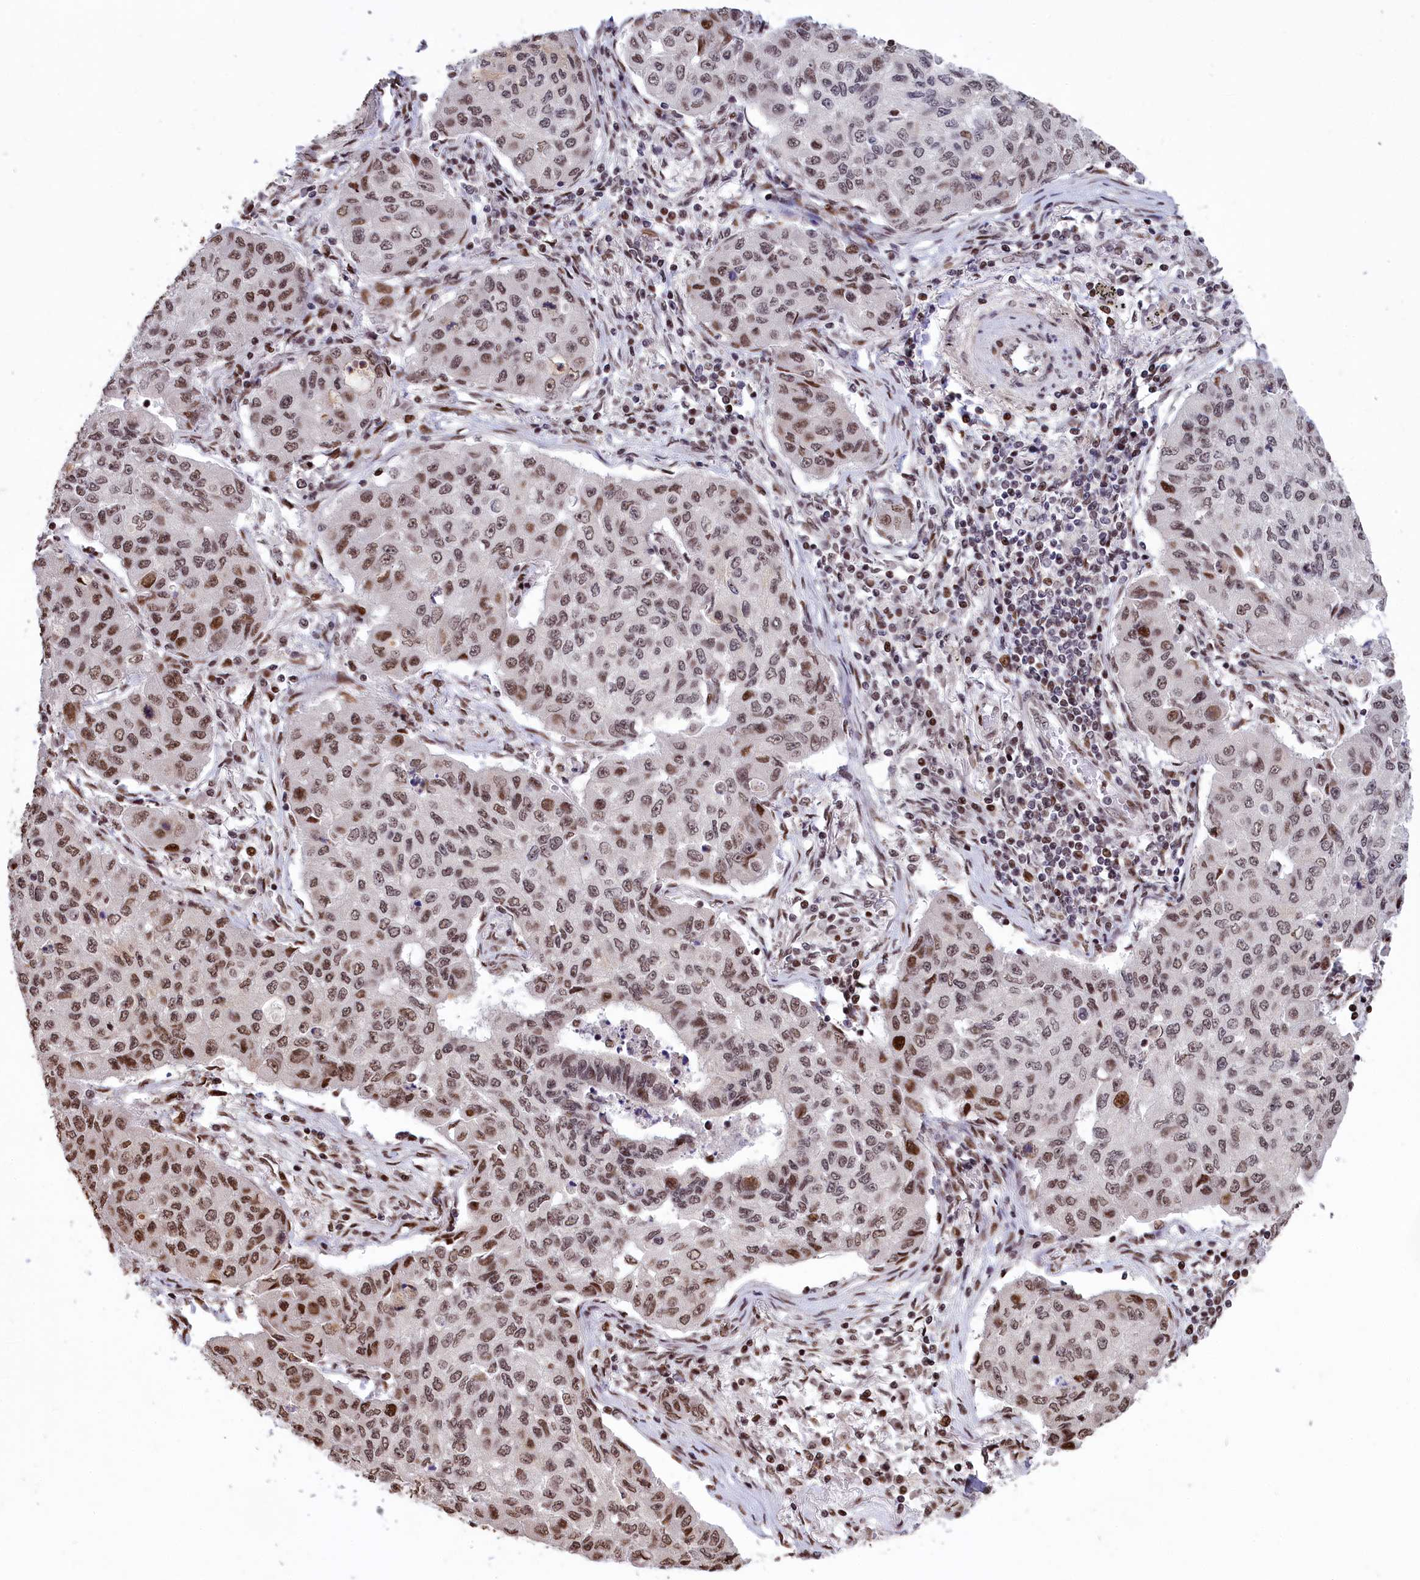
{"staining": {"intensity": "moderate", "quantity": ">75%", "location": "nuclear"}, "tissue": "lung cancer", "cell_type": "Tumor cells", "image_type": "cancer", "snomed": [{"axis": "morphology", "description": "Squamous cell carcinoma, NOS"}, {"axis": "topography", "description": "Lung"}], "caption": "Immunohistochemical staining of human lung squamous cell carcinoma exhibits moderate nuclear protein staining in about >75% of tumor cells.", "gene": "RELB", "patient": {"sex": "male", "age": 74}}